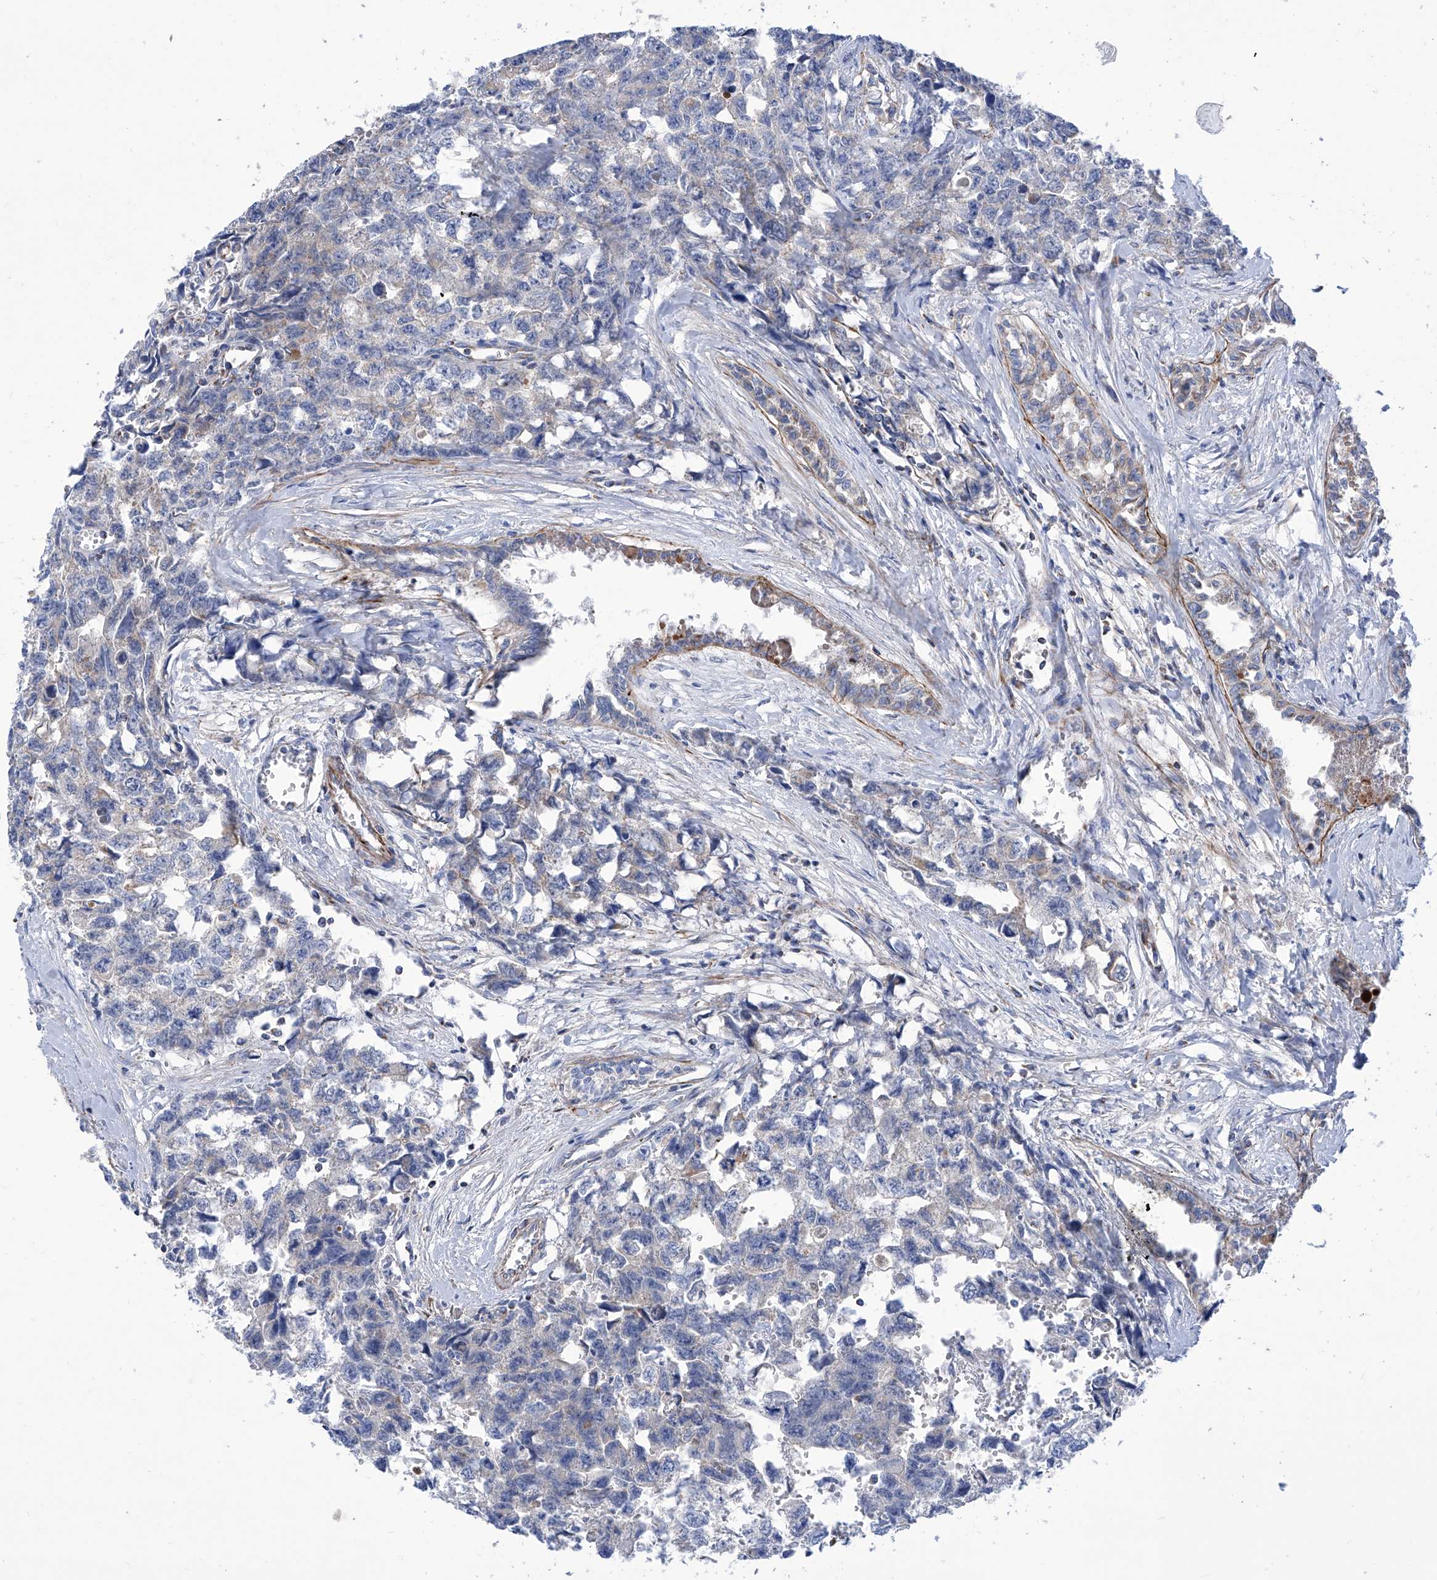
{"staining": {"intensity": "negative", "quantity": "none", "location": "none"}, "tissue": "testis cancer", "cell_type": "Tumor cells", "image_type": "cancer", "snomed": [{"axis": "morphology", "description": "Carcinoma, Embryonal, NOS"}, {"axis": "topography", "description": "Testis"}], "caption": "An IHC image of testis embryonal carcinoma is shown. There is no staining in tumor cells of testis embryonal carcinoma.", "gene": "SRBD1", "patient": {"sex": "male", "age": 31}}